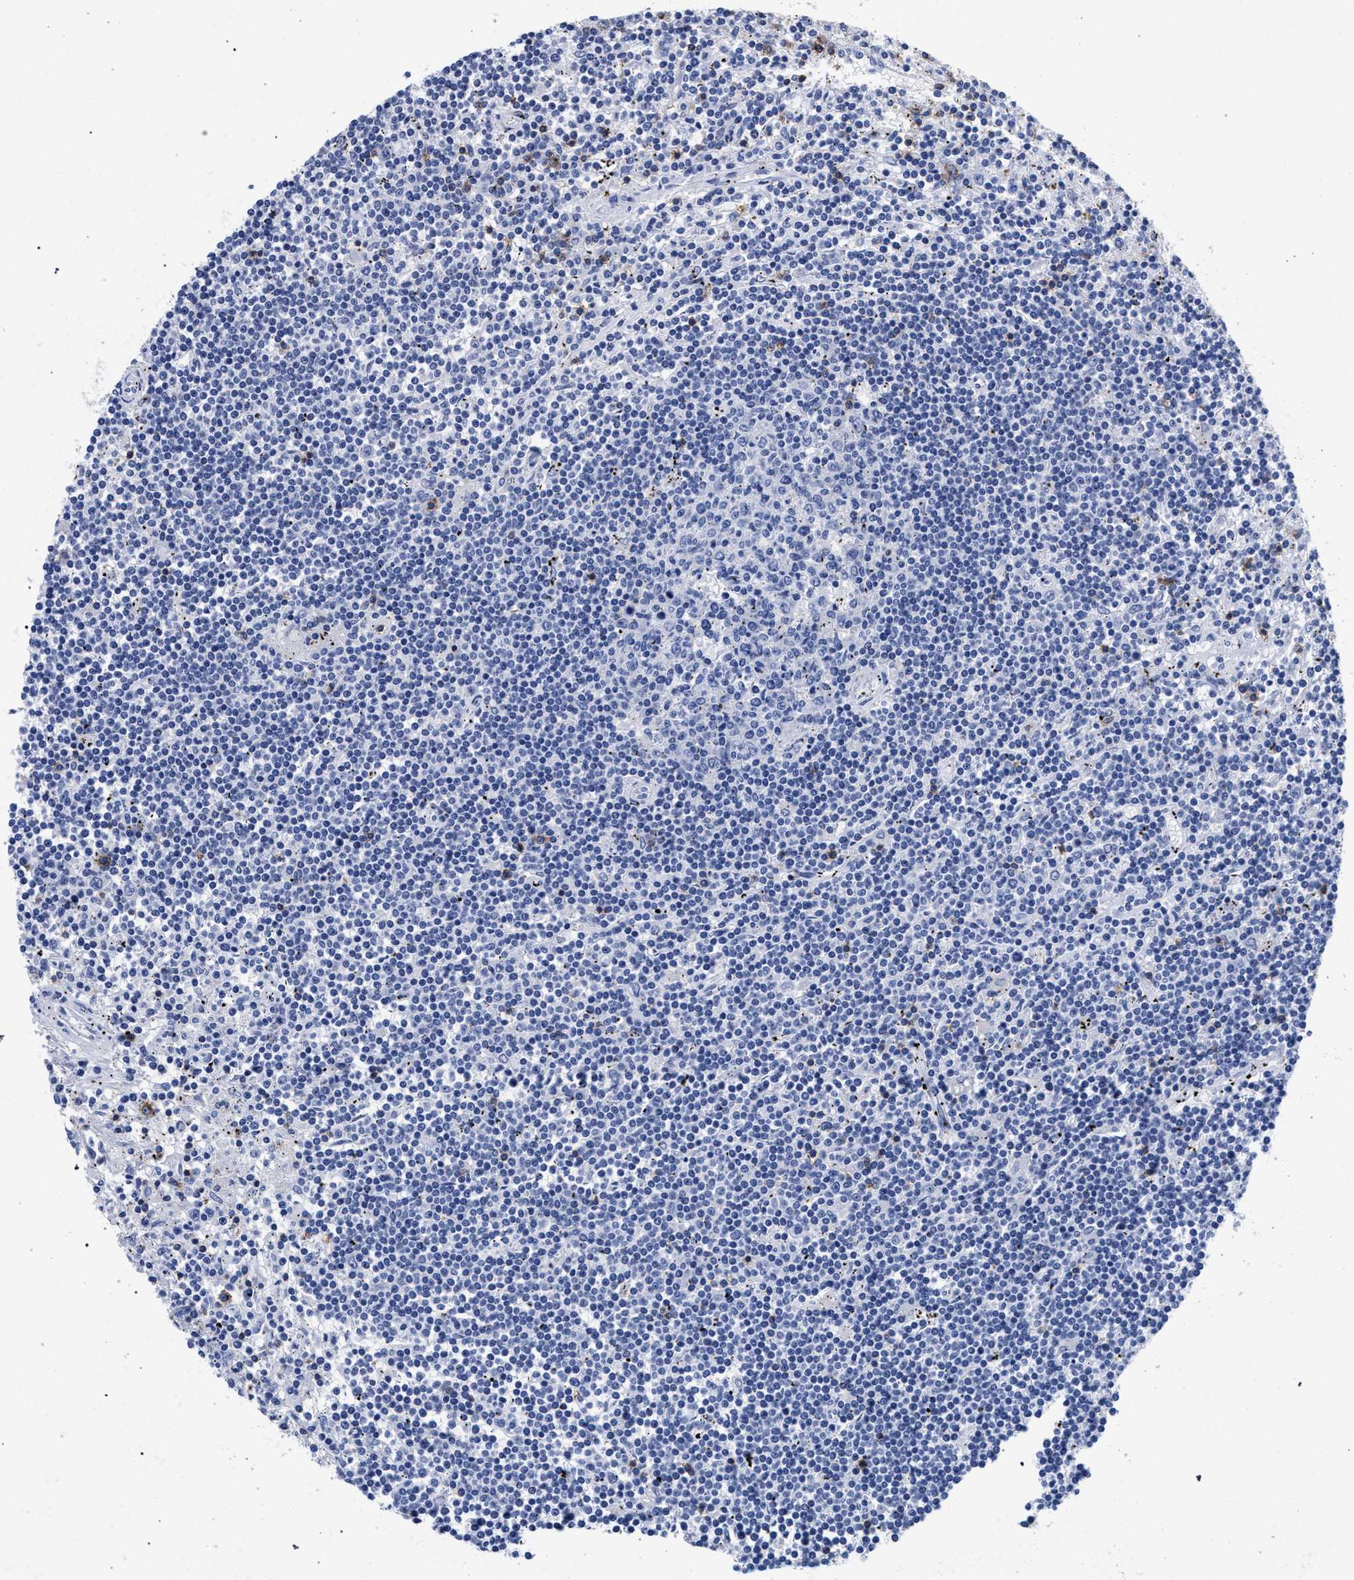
{"staining": {"intensity": "negative", "quantity": "none", "location": "none"}, "tissue": "lymphoma", "cell_type": "Tumor cells", "image_type": "cancer", "snomed": [{"axis": "morphology", "description": "Malignant lymphoma, non-Hodgkin's type, Low grade"}, {"axis": "topography", "description": "Spleen"}], "caption": "Immunohistochemistry of malignant lymphoma, non-Hodgkin's type (low-grade) demonstrates no positivity in tumor cells.", "gene": "KLRK1", "patient": {"sex": "male", "age": 76}}